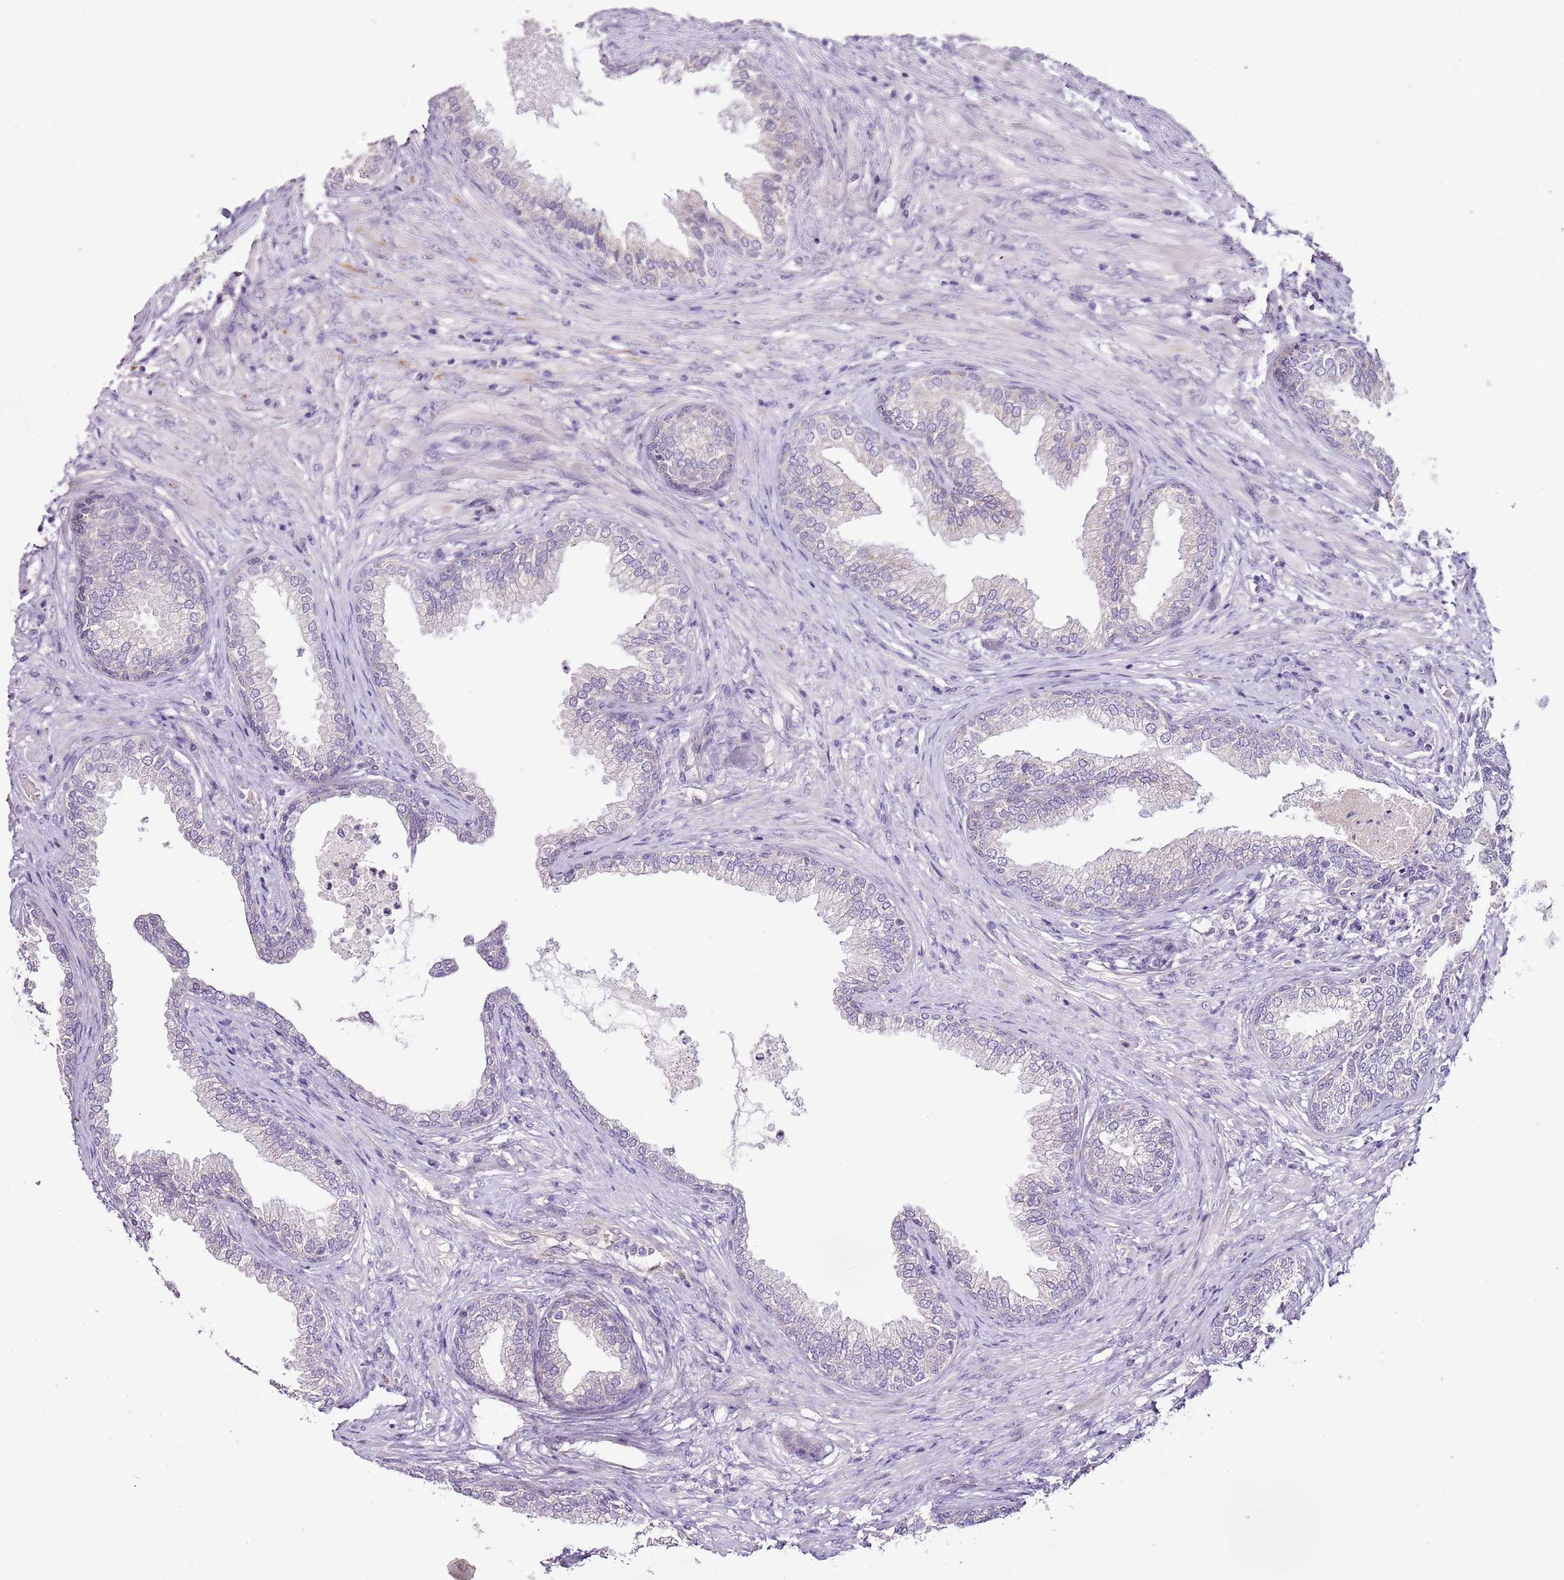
{"staining": {"intensity": "weak", "quantity": "<25%", "location": "cytoplasmic/membranous"}, "tissue": "prostate", "cell_type": "Glandular cells", "image_type": "normal", "snomed": [{"axis": "morphology", "description": "Normal tissue, NOS"}, {"axis": "topography", "description": "Prostate"}], "caption": "IHC of benign human prostate exhibits no staining in glandular cells.", "gene": "CMKLR1", "patient": {"sex": "male", "age": 76}}